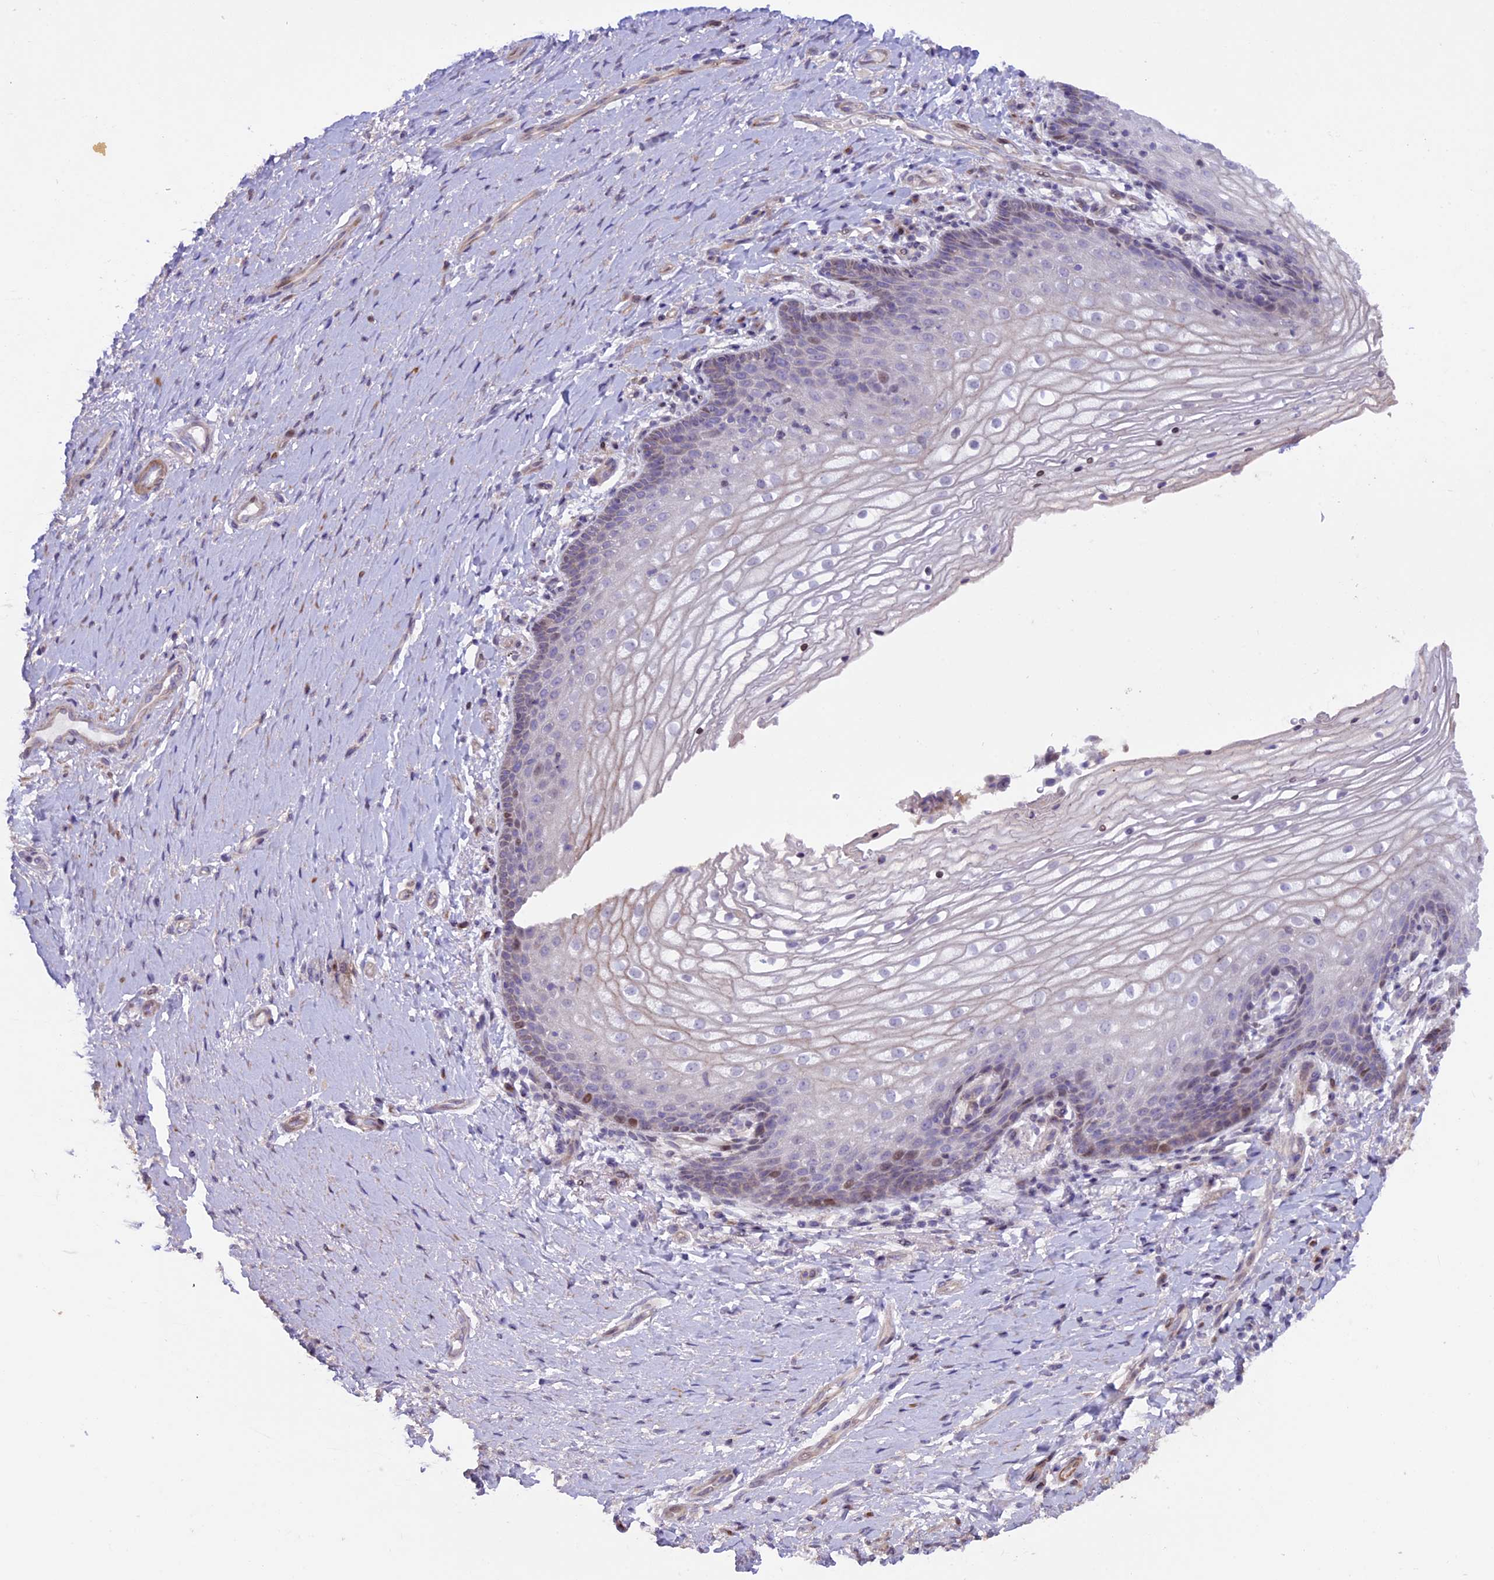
{"staining": {"intensity": "moderate", "quantity": "<25%", "location": "nuclear"}, "tissue": "vagina", "cell_type": "Squamous epithelial cells", "image_type": "normal", "snomed": [{"axis": "morphology", "description": "Normal tissue, NOS"}, {"axis": "topography", "description": "Vagina"}], "caption": "Protein expression by immunohistochemistry (IHC) exhibits moderate nuclear staining in about <25% of squamous epithelial cells in unremarkable vagina. The protein of interest is shown in brown color, while the nuclei are stained blue.", "gene": "MAN2C1", "patient": {"sex": "female", "age": 60}}